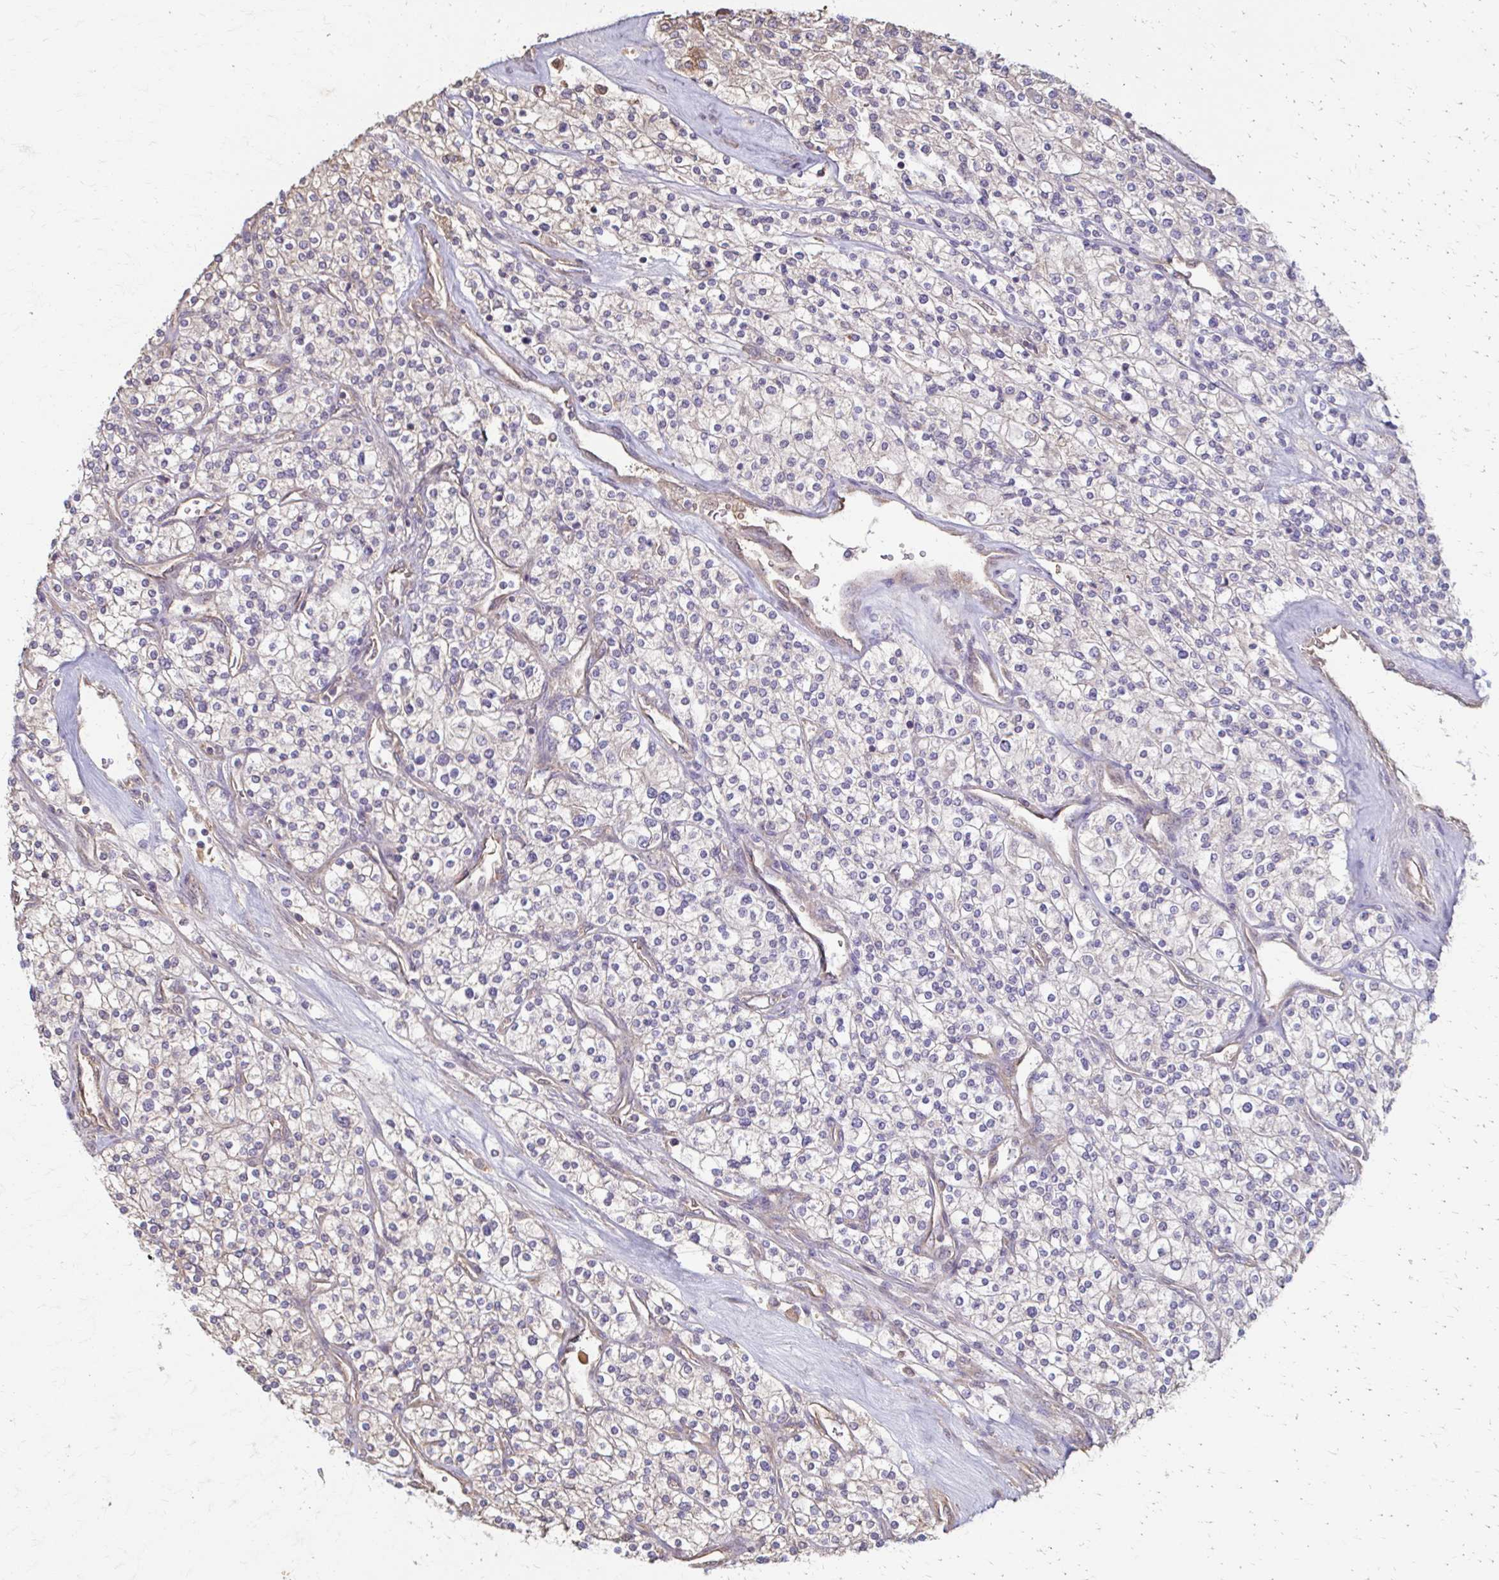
{"staining": {"intensity": "negative", "quantity": "none", "location": "none"}, "tissue": "renal cancer", "cell_type": "Tumor cells", "image_type": "cancer", "snomed": [{"axis": "morphology", "description": "Adenocarcinoma, NOS"}, {"axis": "topography", "description": "Kidney"}], "caption": "Immunohistochemistry of human renal adenocarcinoma demonstrates no expression in tumor cells.", "gene": "IL18BP", "patient": {"sex": "male", "age": 80}}